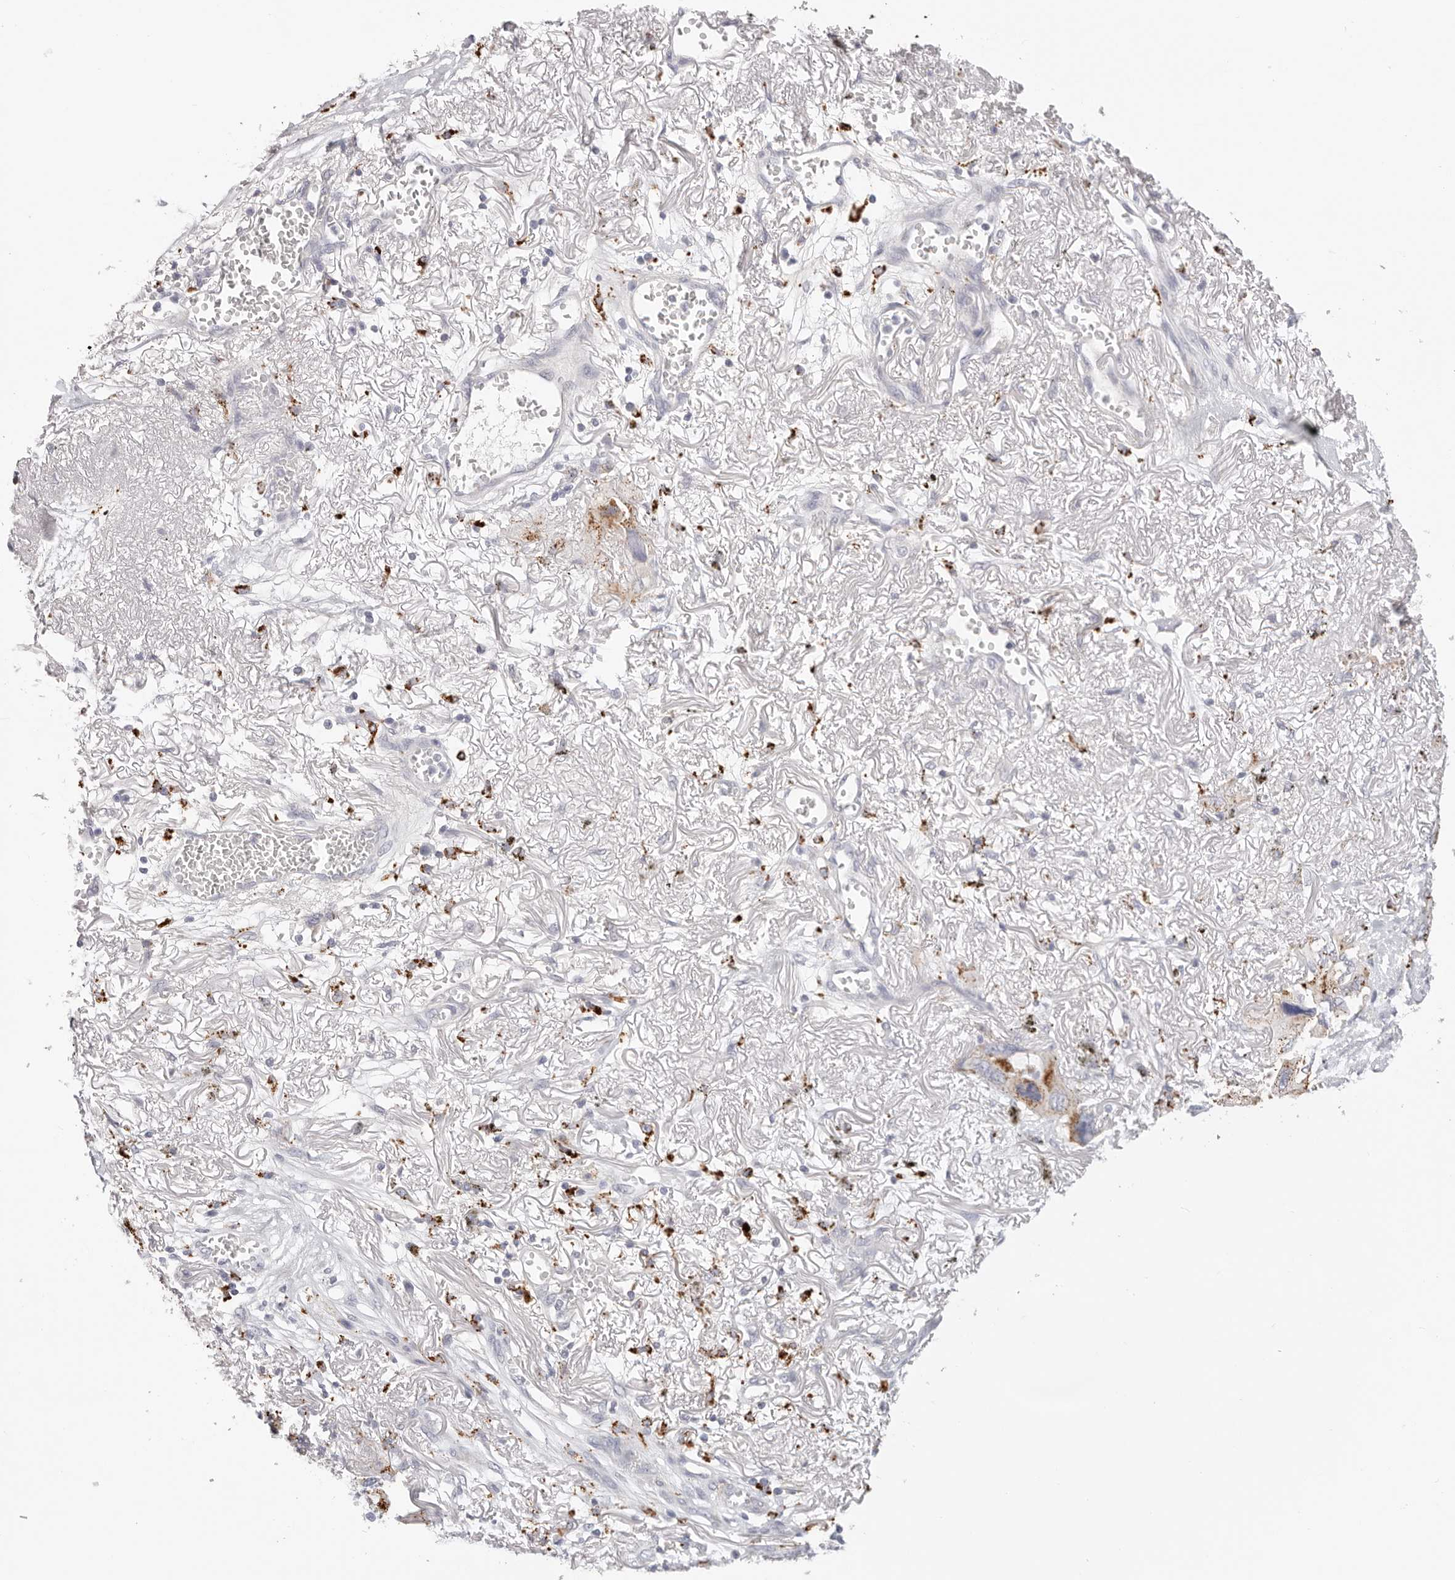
{"staining": {"intensity": "moderate", "quantity": "25%-75%", "location": "cytoplasmic/membranous"}, "tissue": "lung cancer", "cell_type": "Tumor cells", "image_type": "cancer", "snomed": [{"axis": "morphology", "description": "Squamous cell carcinoma, NOS"}, {"axis": "topography", "description": "Lung"}], "caption": "Human squamous cell carcinoma (lung) stained with a protein marker displays moderate staining in tumor cells.", "gene": "STKLD1", "patient": {"sex": "female", "age": 73}}